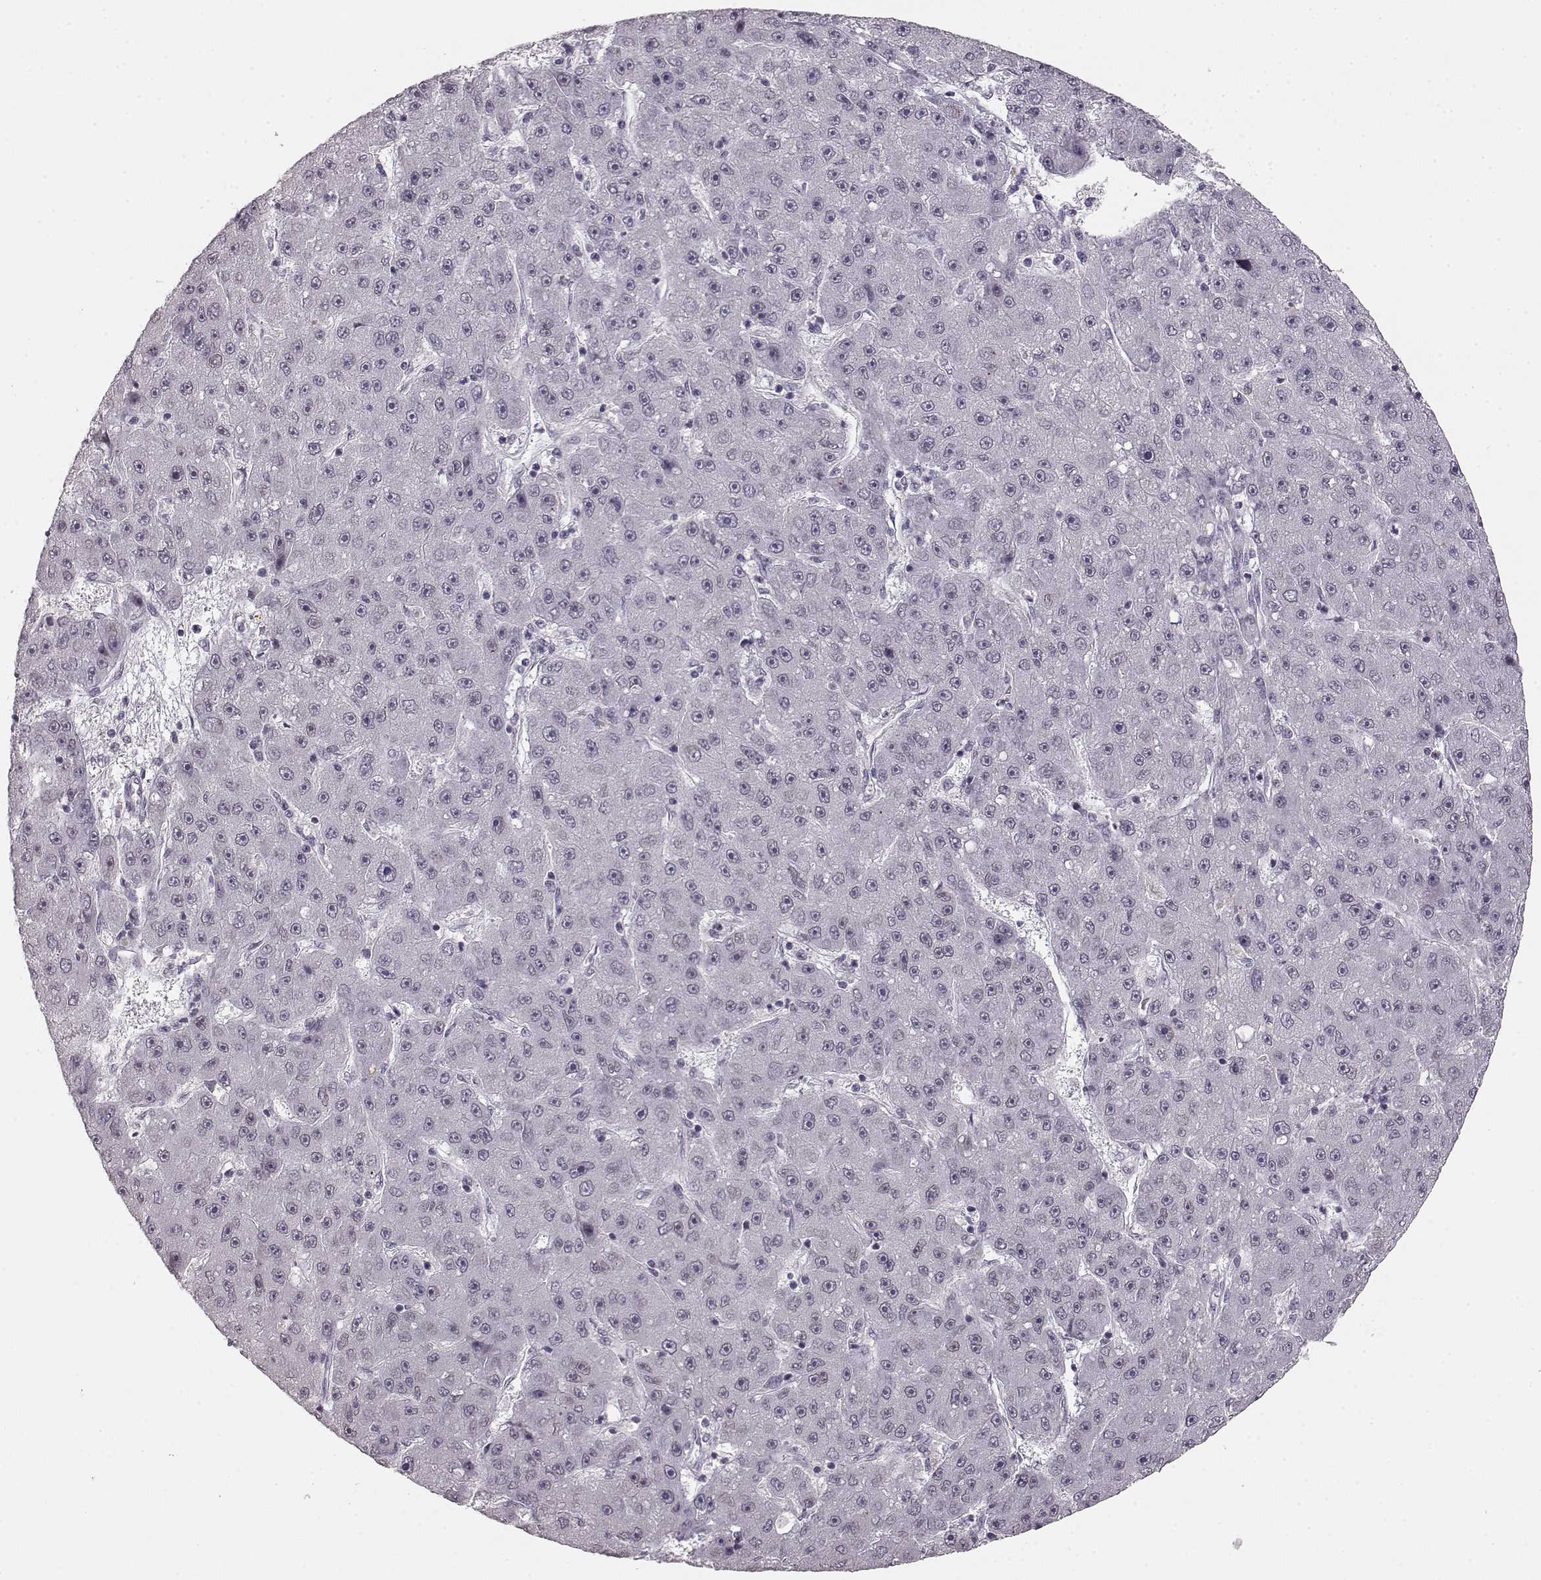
{"staining": {"intensity": "negative", "quantity": "none", "location": "none"}, "tissue": "liver cancer", "cell_type": "Tumor cells", "image_type": "cancer", "snomed": [{"axis": "morphology", "description": "Carcinoma, Hepatocellular, NOS"}, {"axis": "topography", "description": "Liver"}], "caption": "An IHC image of liver hepatocellular carcinoma is shown. There is no staining in tumor cells of liver hepatocellular carcinoma.", "gene": "DCAF12", "patient": {"sex": "male", "age": 67}}